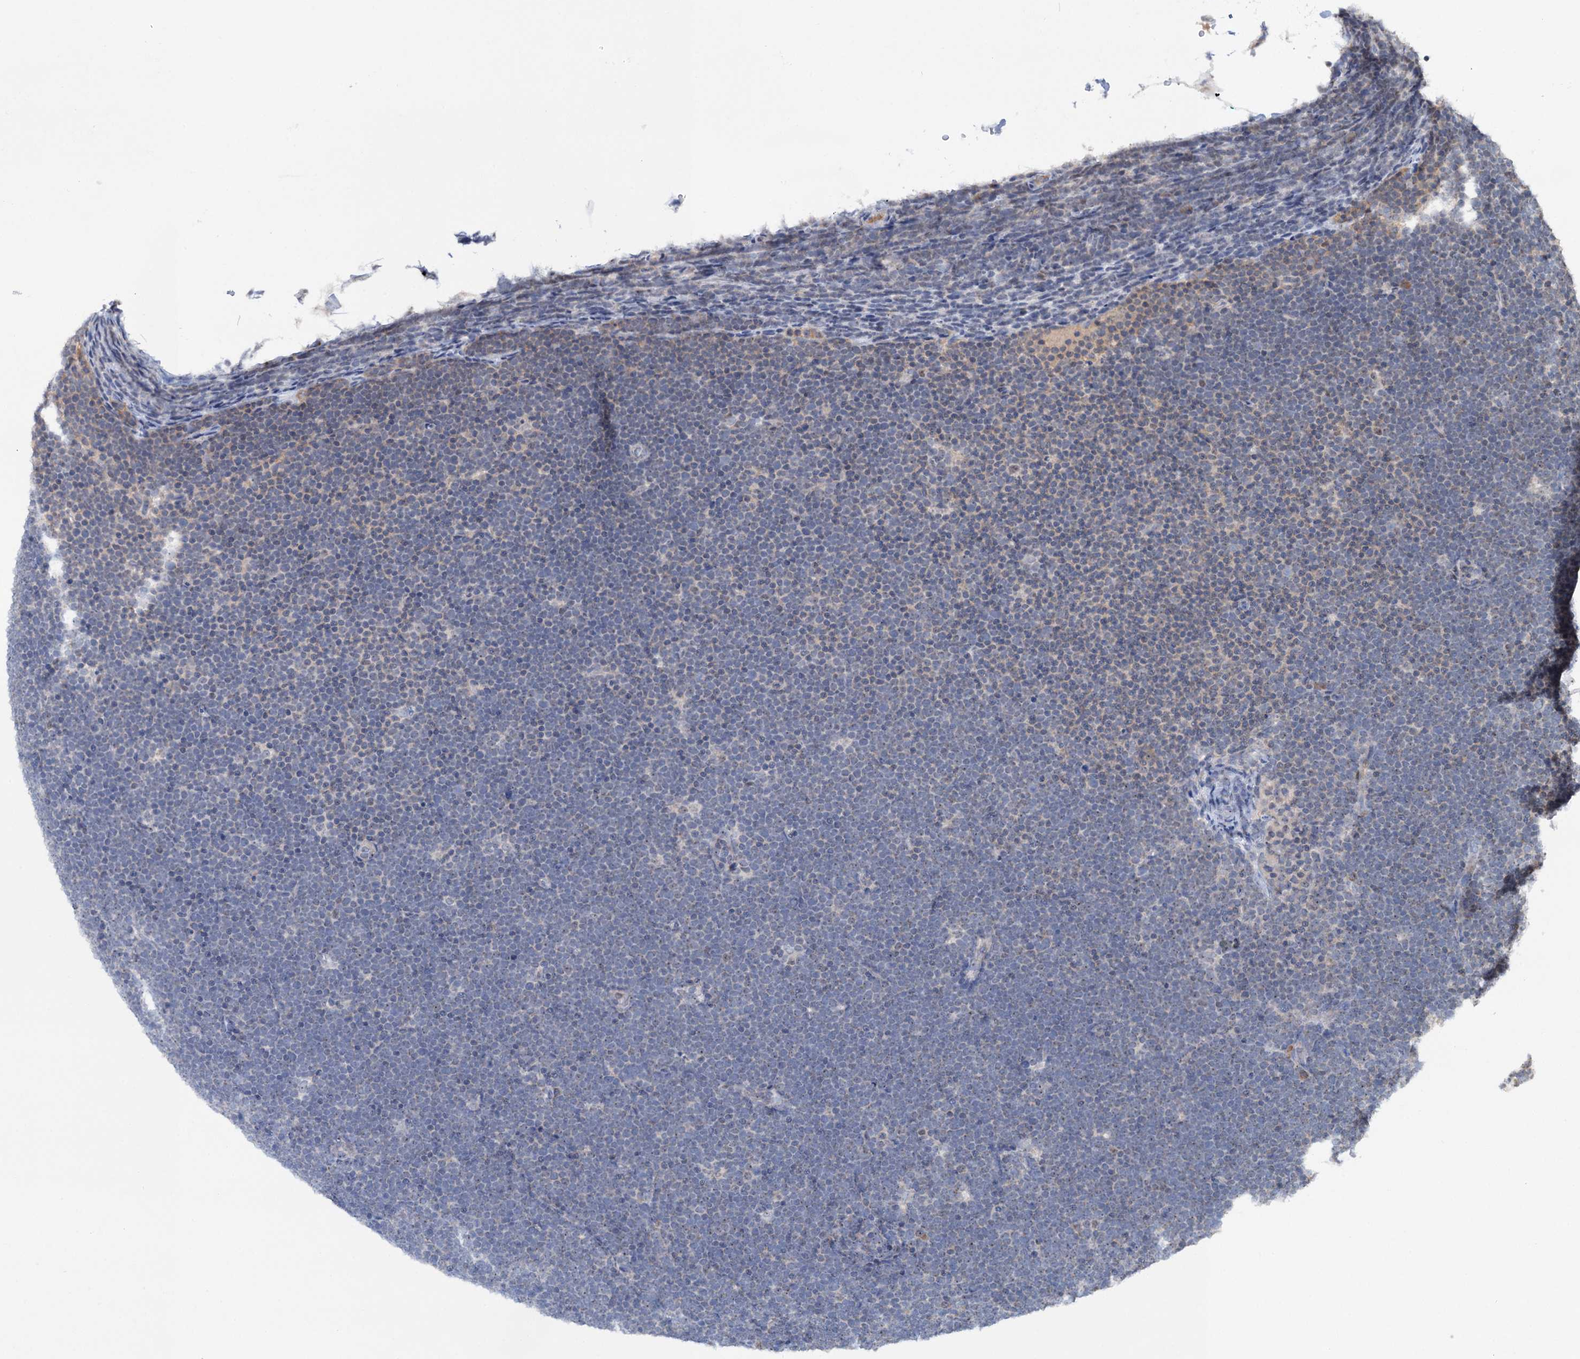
{"staining": {"intensity": "weak", "quantity": "<25%", "location": "nuclear"}, "tissue": "lymphoma", "cell_type": "Tumor cells", "image_type": "cancer", "snomed": [{"axis": "morphology", "description": "Malignant lymphoma, non-Hodgkin's type, High grade"}, {"axis": "topography", "description": "Lymph node"}], "caption": "Immunohistochemistry (IHC) histopathology image of neoplastic tissue: human lymphoma stained with DAB (3,3'-diaminobenzidine) demonstrates no significant protein positivity in tumor cells.", "gene": "HTR3B", "patient": {"sex": "male", "age": 13}}